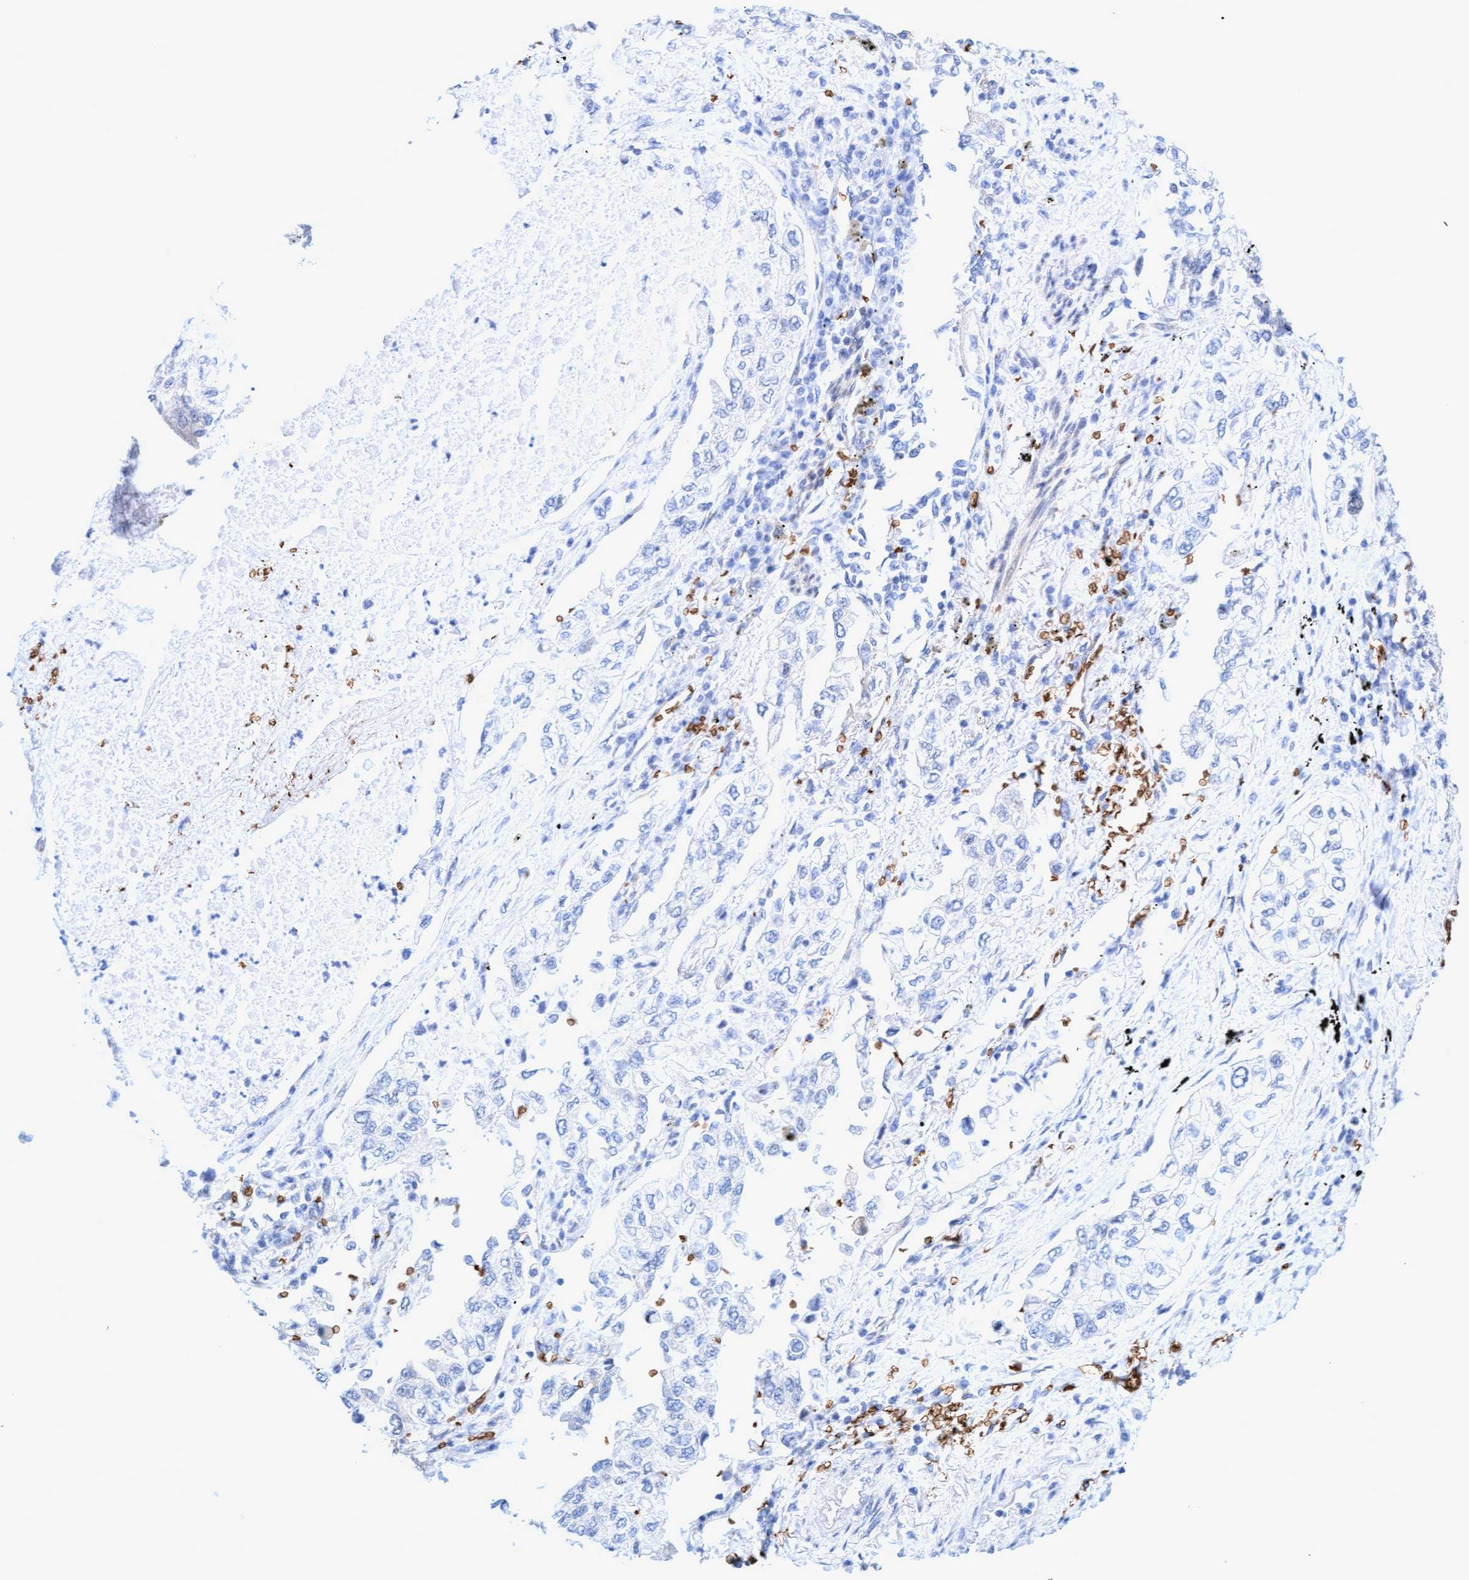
{"staining": {"intensity": "negative", "quantity": "none", "location": "none"}, "tissue": "lung cancer", "cell_type": "Tumor cells", "image_type": "cancer", "snomed": [{"axis": "morphology", "description": "Inflammation, NOS"}, {"axis": "morphology", "description": "Adenocarcinoma, NOS"}, {"axis": "topography", "description": "Lung"}], "caption": "There is no significant positivity in tumor cells of lung cancer.", "gene": "SPEM2", "patient": {"sex": "male", "age": 63}}